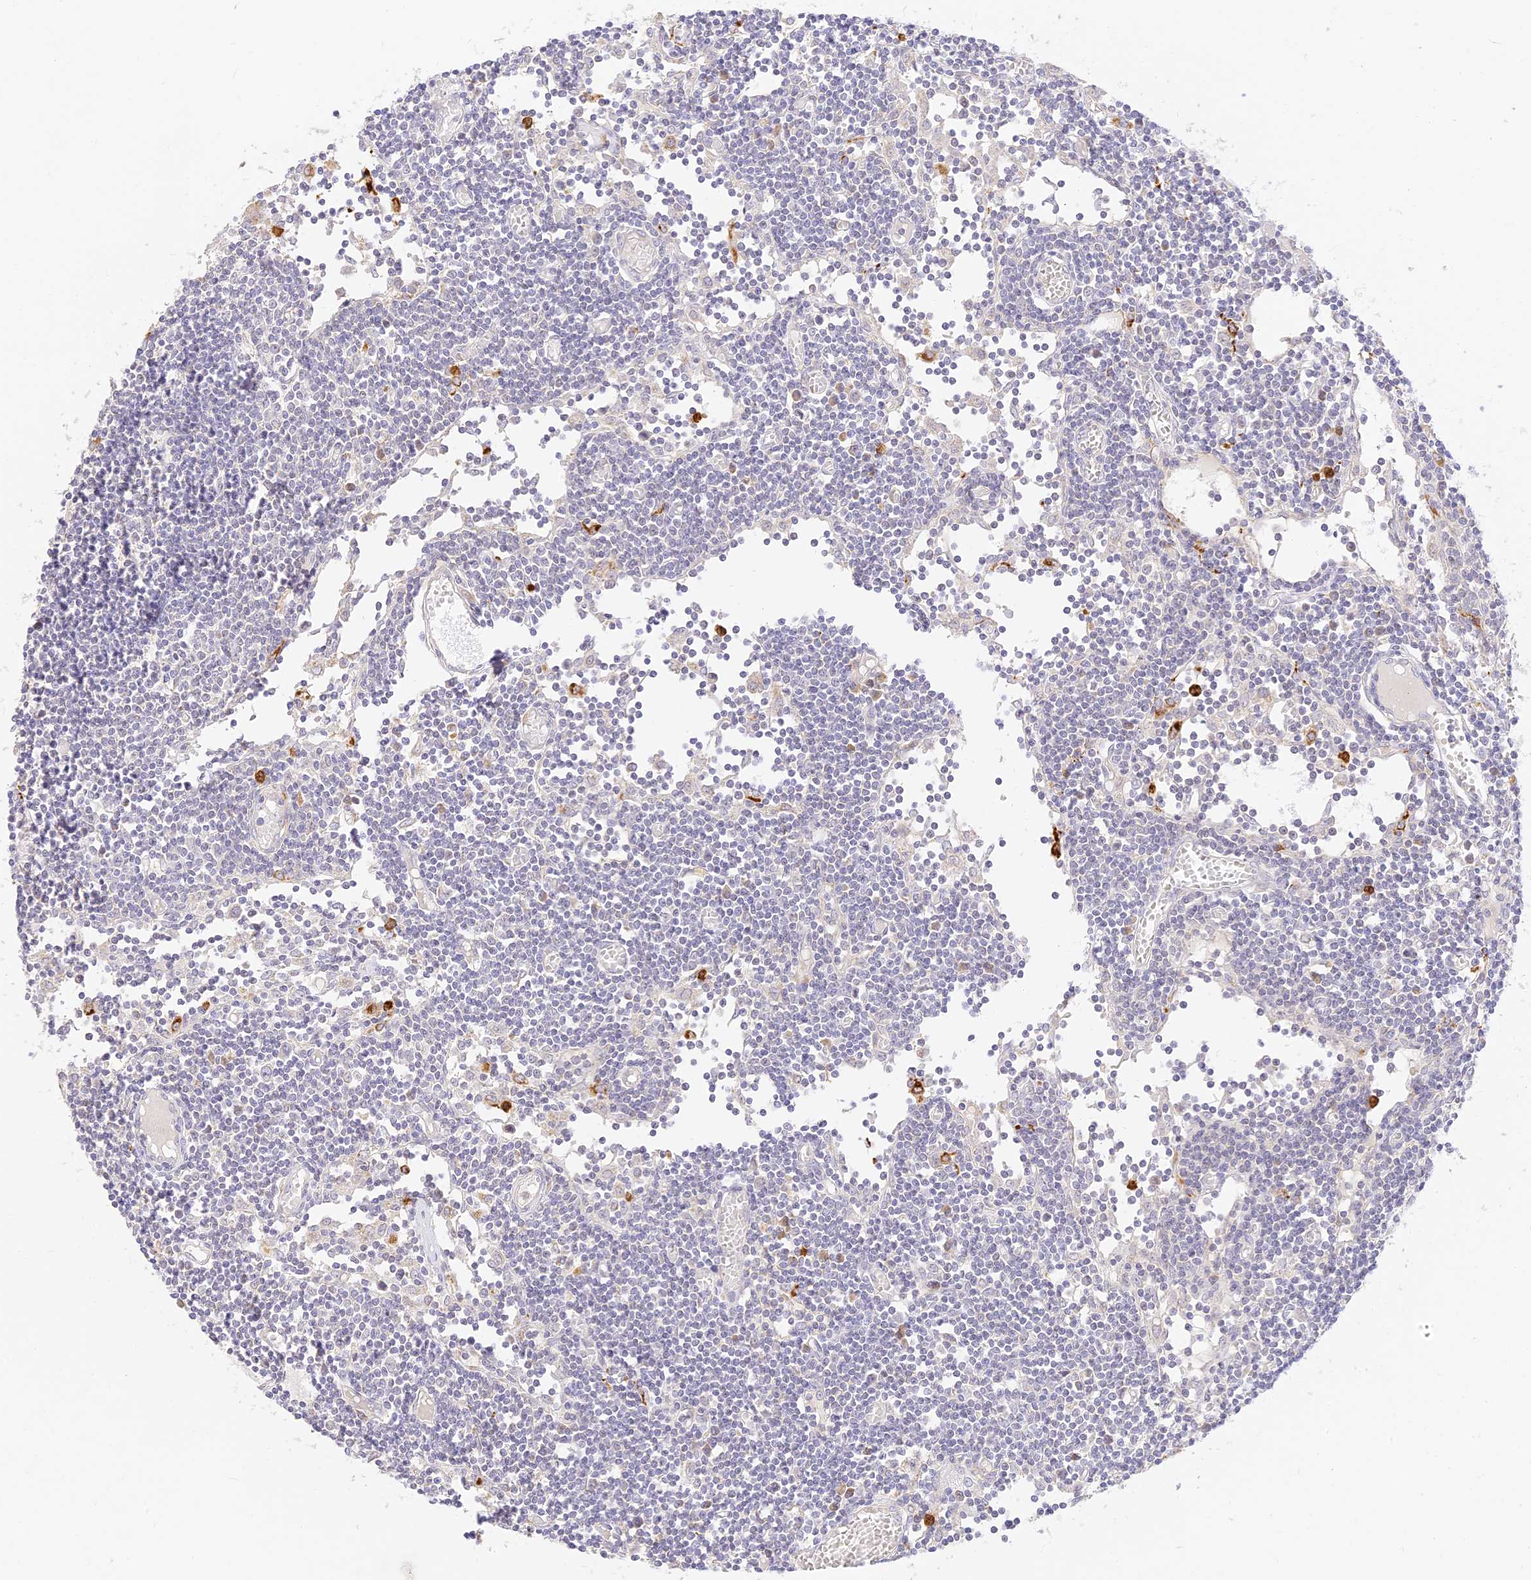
{"staining": {"intensity": "negative", "quantity": "none", "location": "none"}, "tissue": "lymph node", "cell_type": "Germinal center cells", "image_type": "normal", "snomed": [{"axis": "morphology", "description": "Normal tissue, NOS"}, {"axis": "topography", "description": "Lymph node"}], "caption": "The image demonstrates no staining of germinal center cells in normal lymph node.", "gene": "LRRC15", "patient": {"sex": "female", "age": 11}}